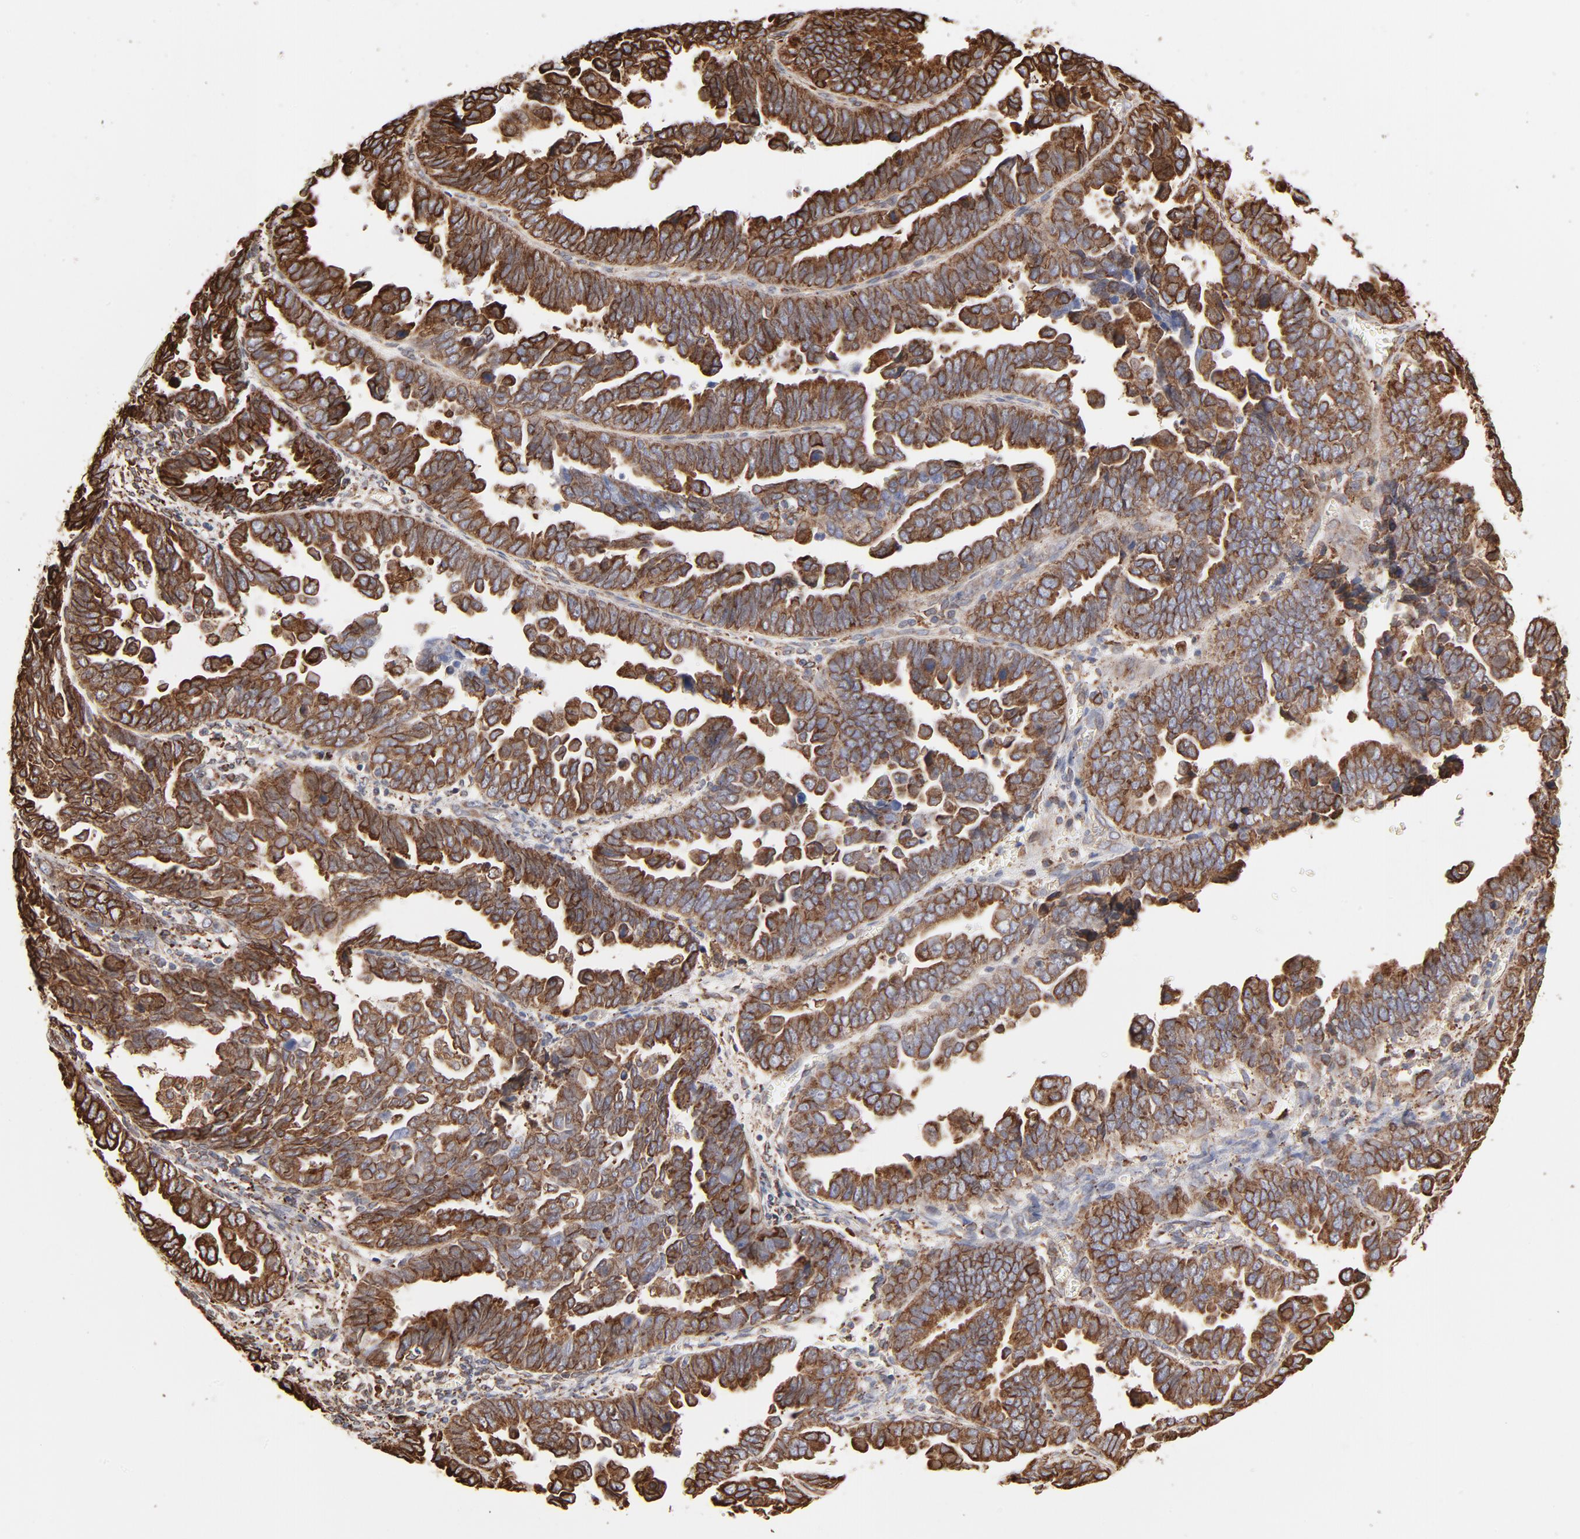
{"staining": {"intensity": "strong", "quantity": ">75%", "location": "cytoplasmic/membranous"}, "tissue": "endometrial cancer", "cell_type": "Tumor cells", "image_type": "cancer", "snomed": [{"axis": "morphology", "description": "Adenocarcinoma, NOS"}, {"axis": "topography", "description": "Endometrium"}], "caption": "Immunohistochemistry staining of endometrial cancer, which exhibits high levels of strong cytoplasmic/membranous expression in about >75% of tumor cells indicating strong cytoplasmic/membranous protein expression. The staining was performed using DAB (brown) for protein detection and nuclei were counterstained in hematoxylin (blue).", "gene": "CANX", "patient": {"sex": "female", "age": 75}}